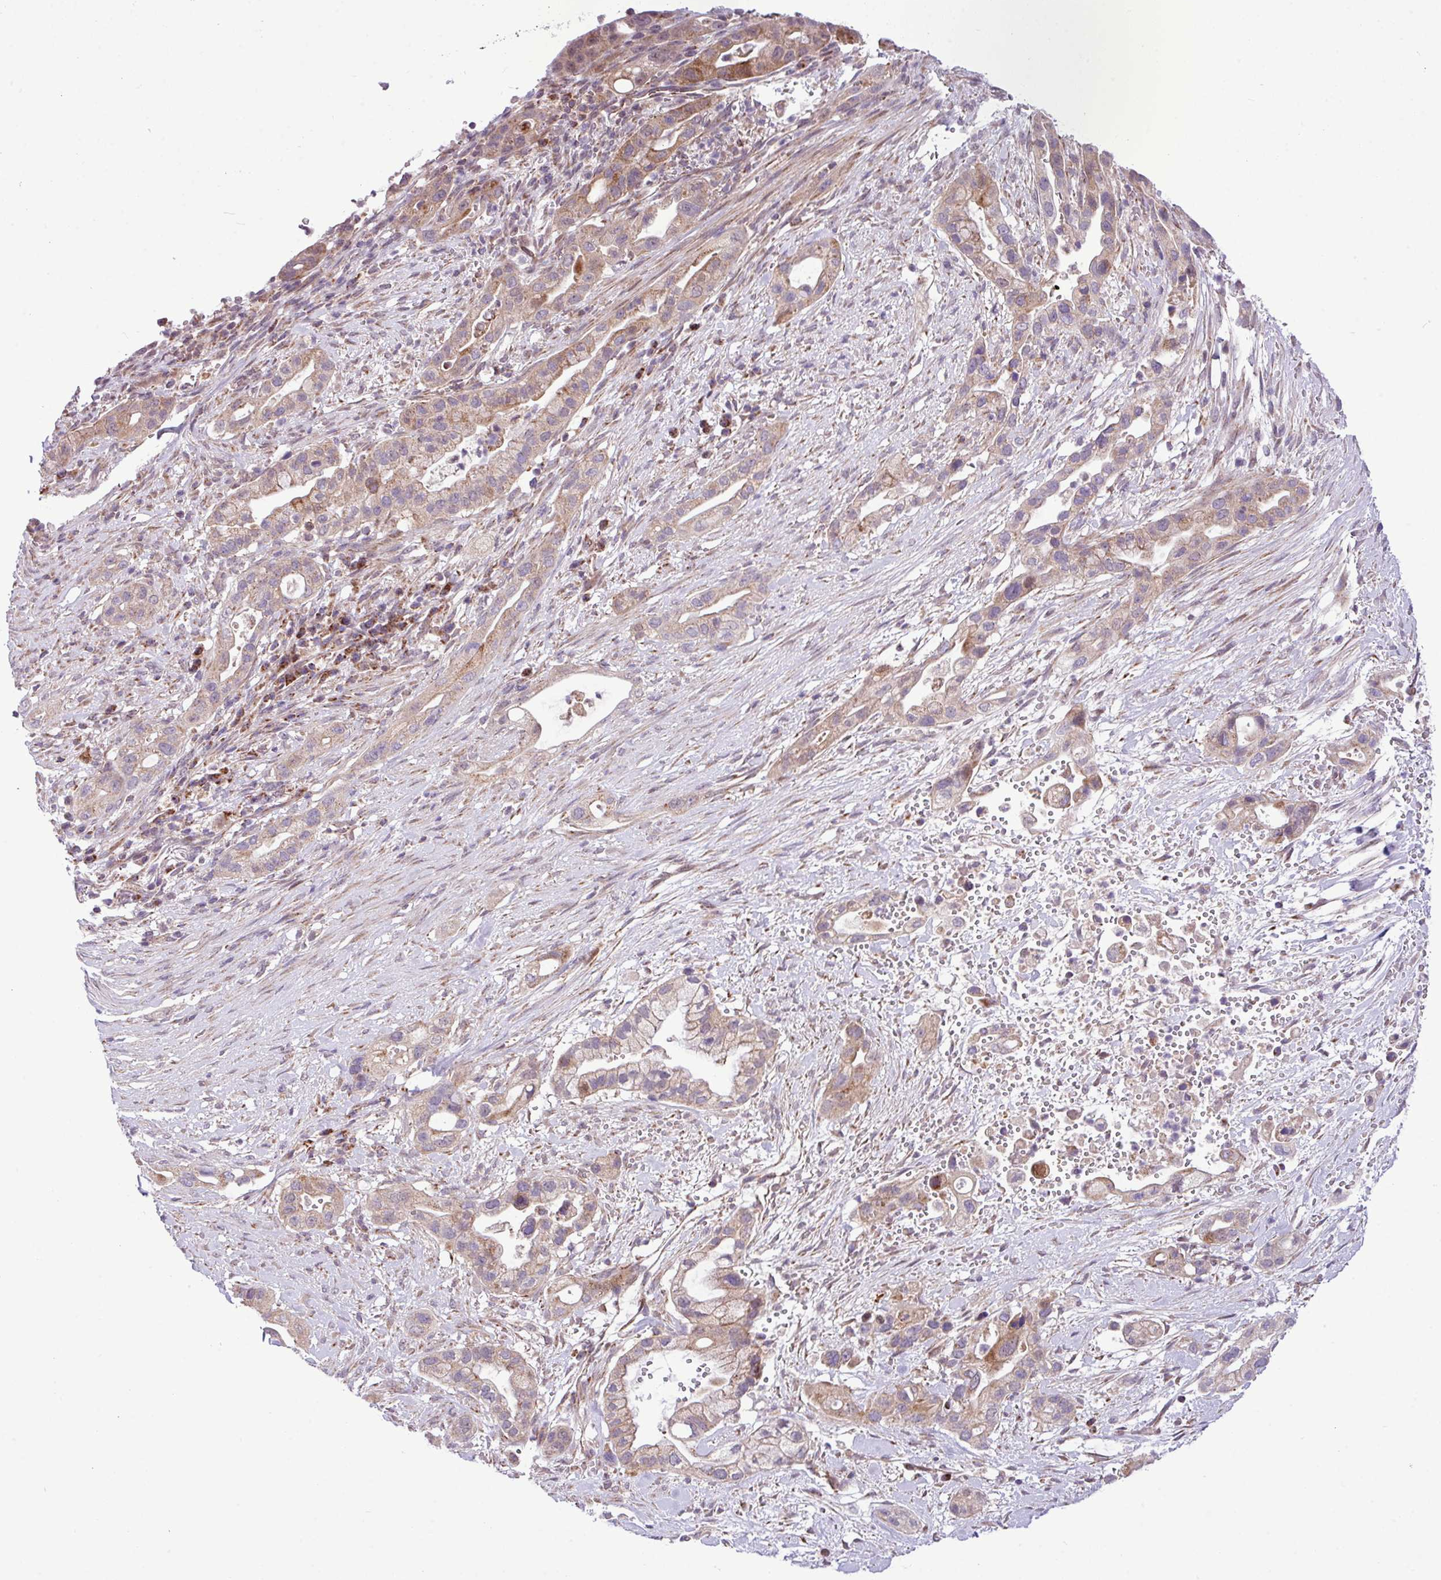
{"staining": {"intensity": "weak", "quantity": "25%-75%", "location": "cytoplasmic/membranous,nuclear"}, "tissue": "pancreatic cancer", "cell_type": "Tumor cells", "image_type": "cancer", "snomed": [{"axis": "morphology", "description": "Adenocarcinoma, NOS"}, {"axis": "topography", "description": "Pancreas"}], "caption": "This is a histology image of IHC staining of pancreatic adenocarcinoma, which shows weak staining in the cytoplasmic/membranous and nuclear of tumor cells.", "gene": "B3GNT9", "patient": {"sex": "male", "age": 44}}